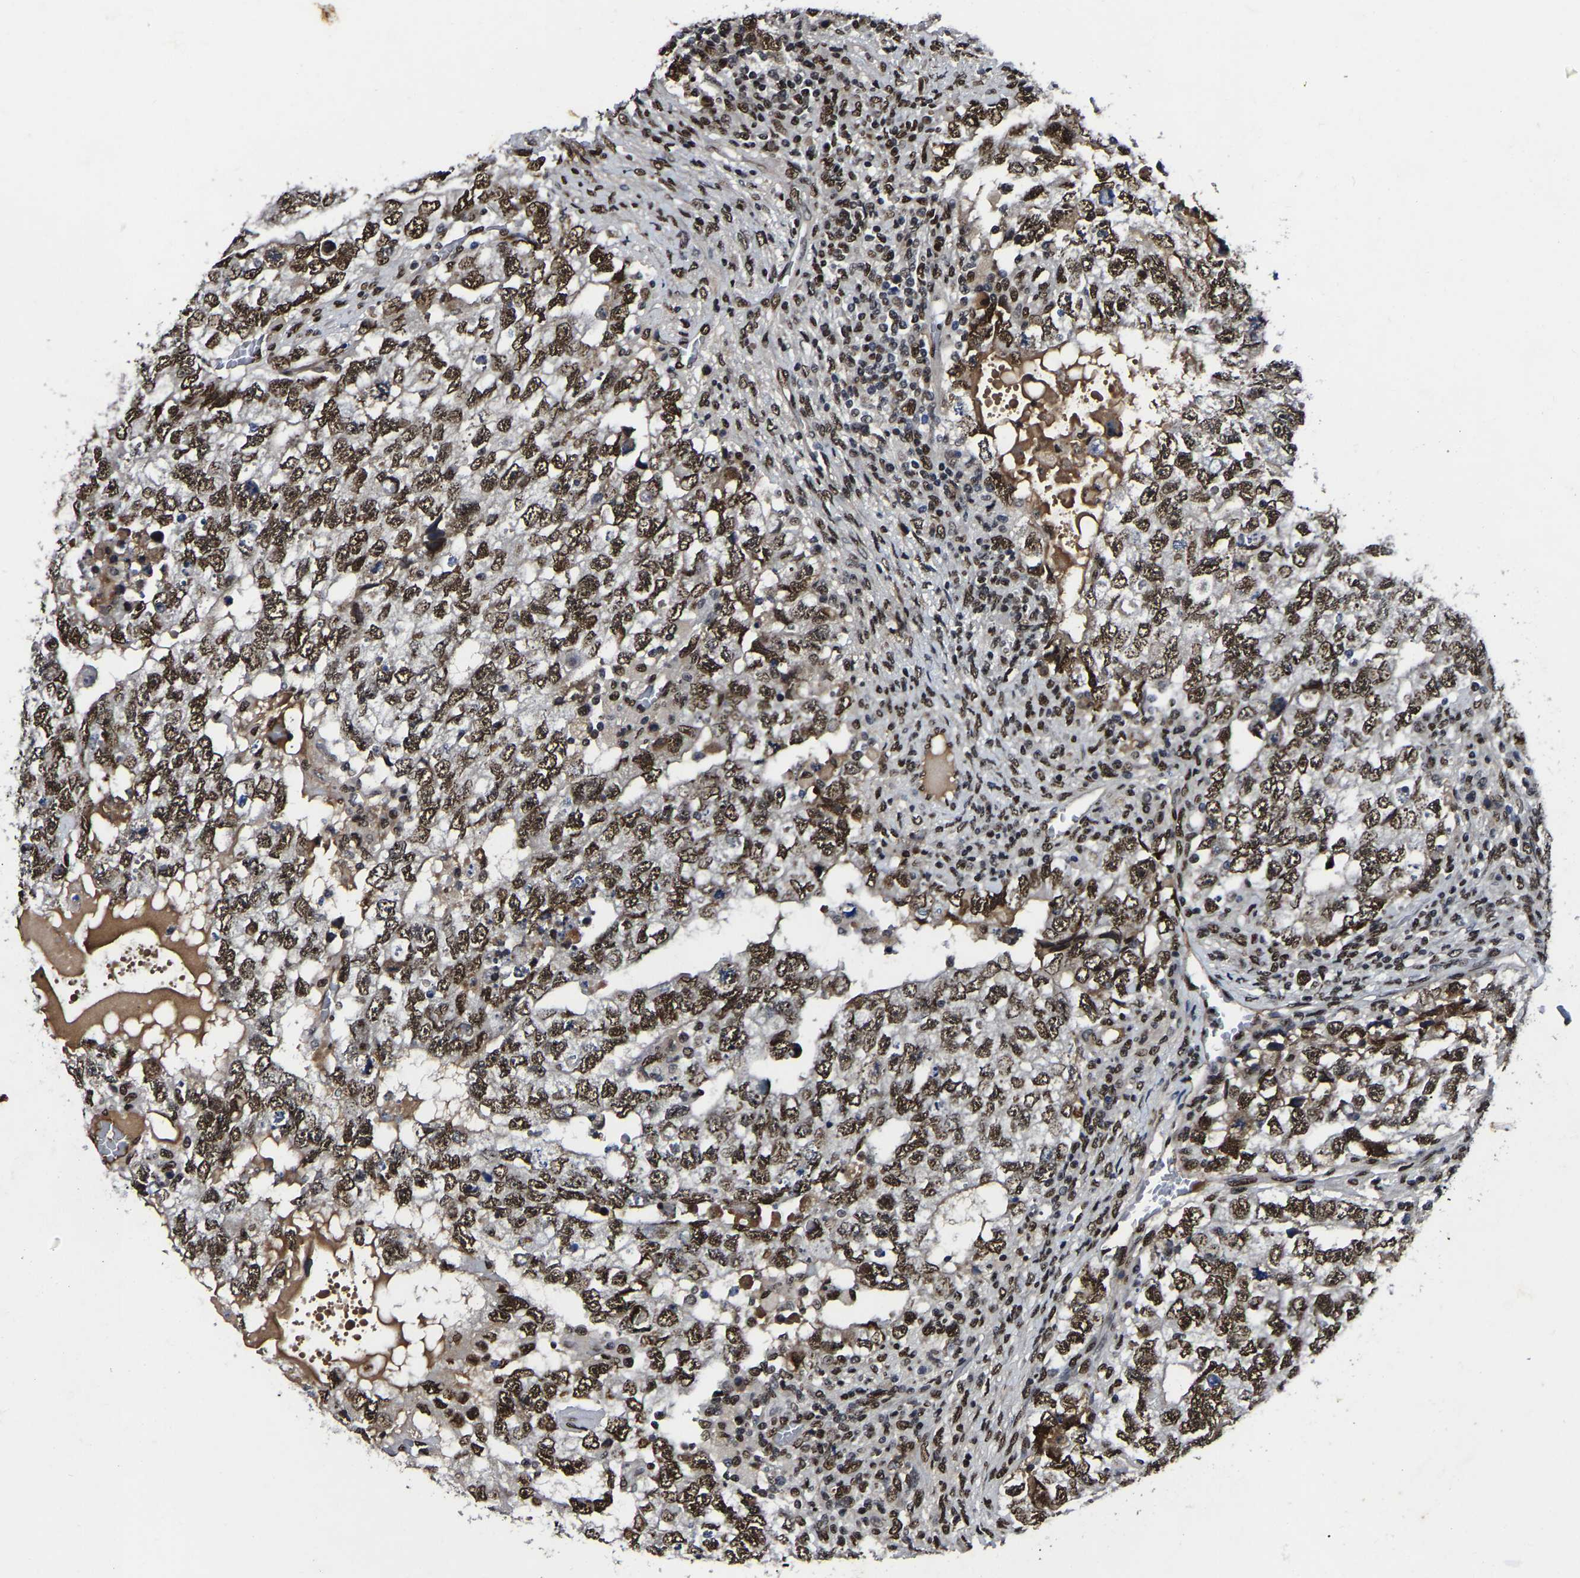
{"staining": {"intensity": "strong", "quantity": ">75%", "location": "nuclear"}, "tissue": "testis cancer", "cell_type": "Tumor cells", "image_type": "cancer", "snomed": [{"axis": "morphology", "description": "Carcinoma, Embryonal, NOS"}, {"axis": "topography", "description": "Testis"}], "caption": "High-power microscopy captured an immunohistochemistry (IHC) image of testis embryonal carcinoma, revealing strong nuclear expression in about >75% of tumor cells. The staining was performed using DAB to visualize the protein expression in brown, while the nuclei were stained in blue with hematoxylin (Magnification: 20x).", "gene": "TRIM35", "patient": {"sex": "male", "age": 36}}